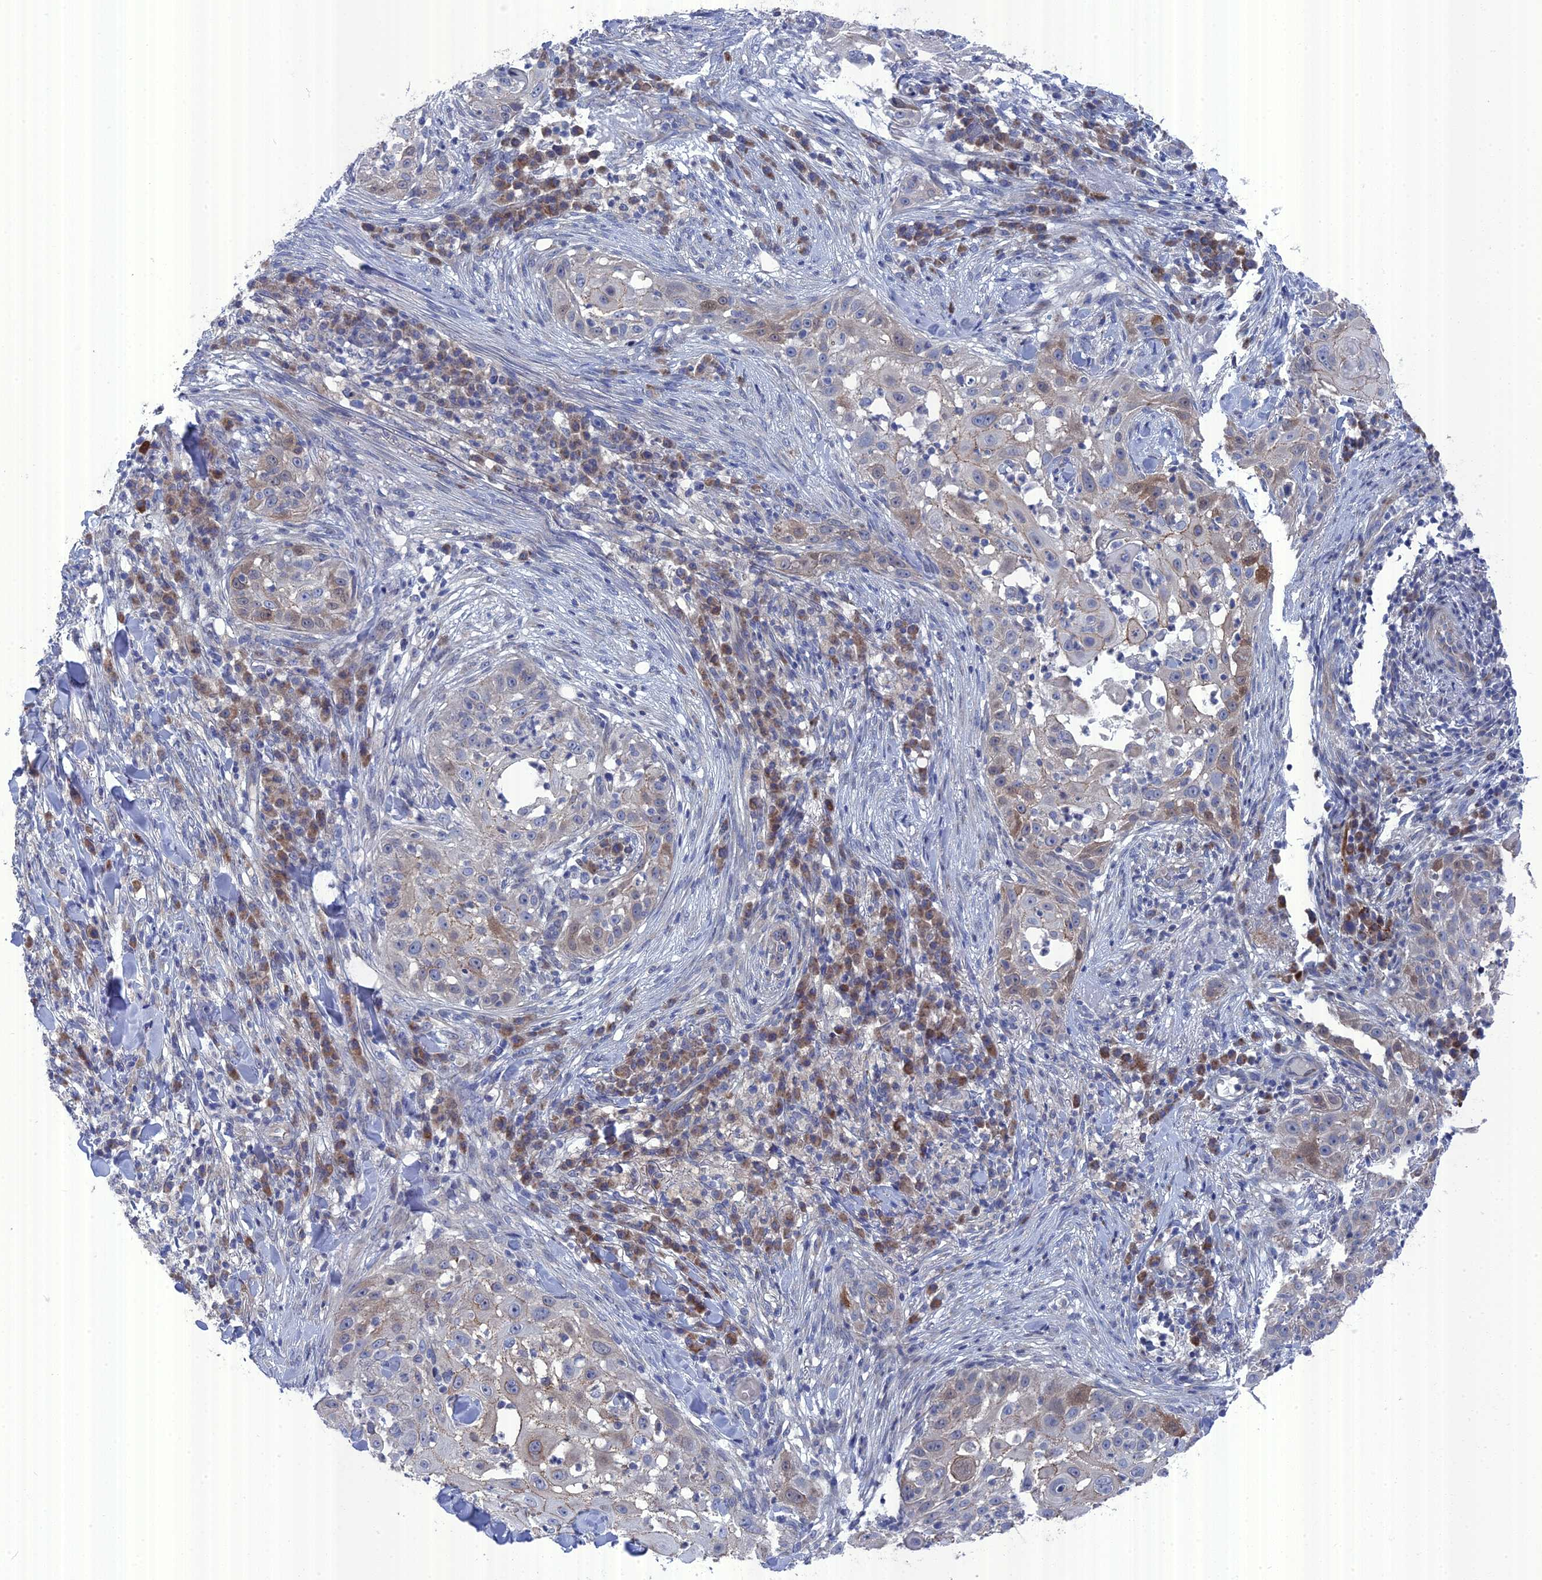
{"staining": {"intensity": "negative", "quantity": "none", "location": "none"}, "tissue": "skin cancer", "cell_type": "Tumor cells", "image_type": "cancer", "snomed": [{"axis": "morphology", "description": "Squamous cell carcinoma, NOS"}, {"axis": "topography", "description": "Skin"}], "caption": "Immunohistochemistry of human skin cancer (squamous cell carcinoma) reveals no staining in tumor cells.", "gene": "TMEM161A", "patient": {"sex": "female", "age": 44}}